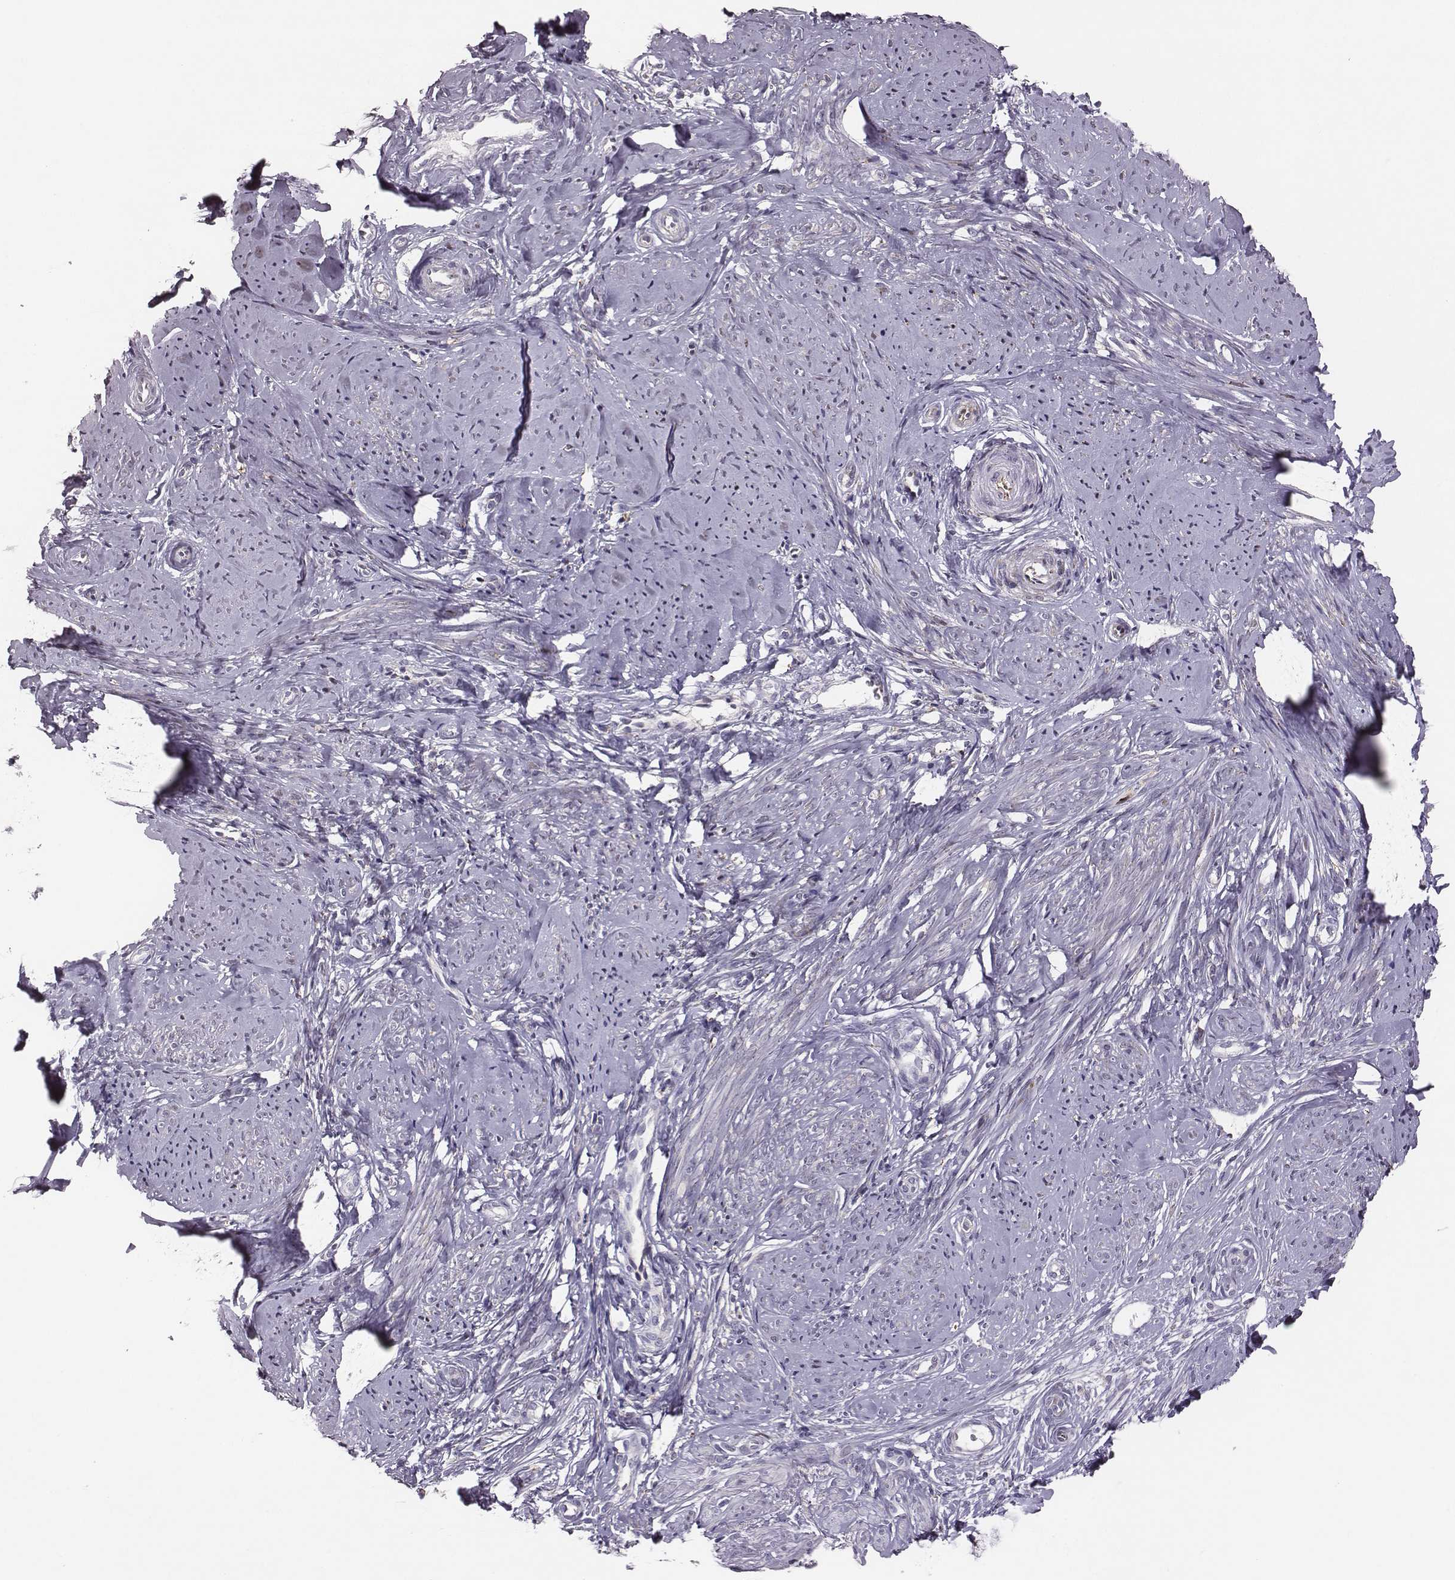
{"staining": {"intensity": "negative", "quantity": "none", "location": "none"}, "tissue": "smooth muscle", "cell_type": "Smooth muscle cells", "image_type": "normal", "snomed": [{"axis": "morphology", "description": "Normal tissue, NOS"}, {"axis": "topography", "description": "Smooth muscle"}], "caption": "The photomicrograph displays no significant staining in smooth muscle cells of smooth muscle.", "gene": "SELENOI", "patient": {"sex": "female", "age": 48}}